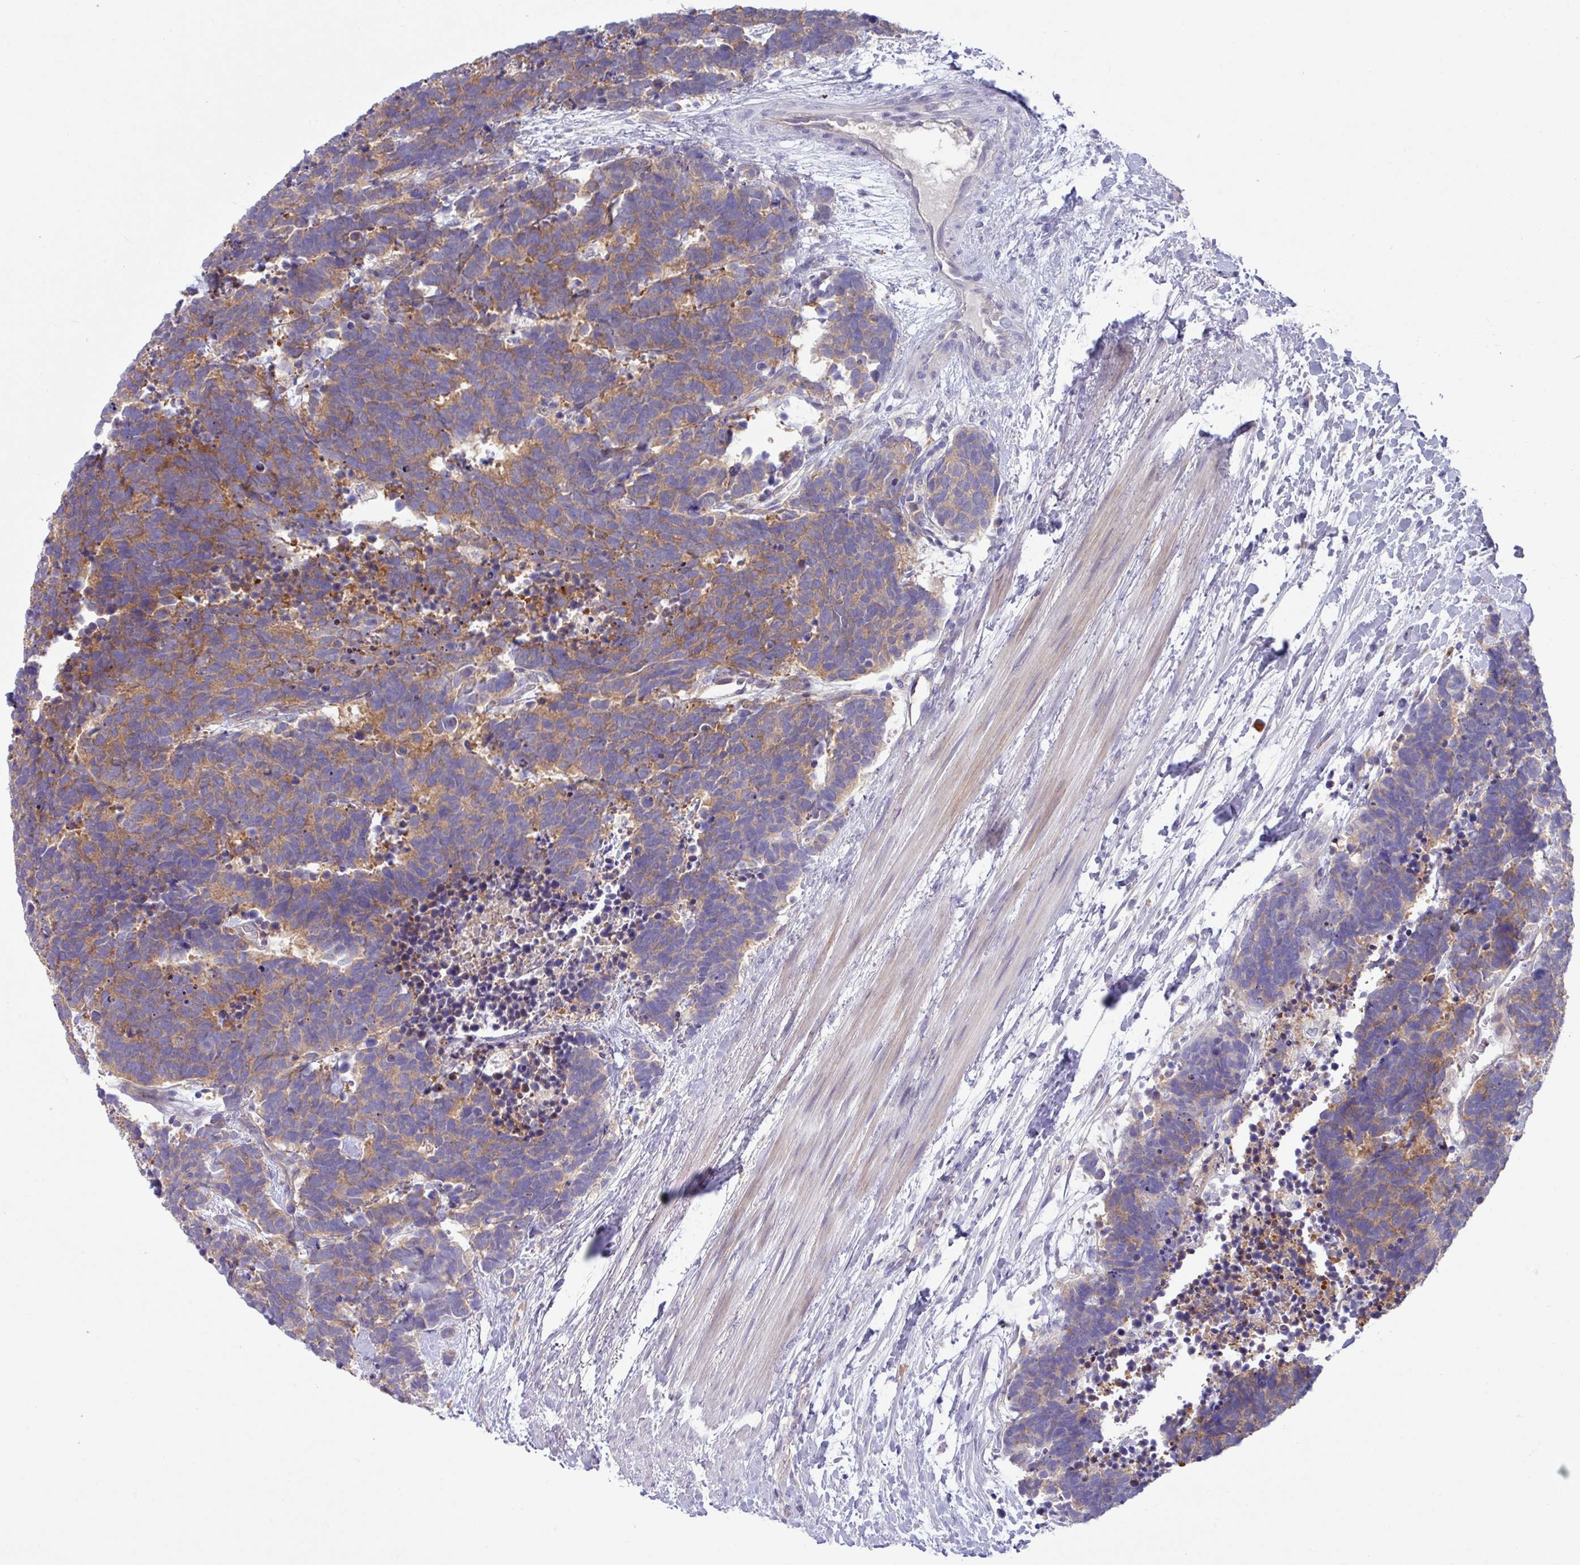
{"staining": {"intensity": "moderate", "quantity": ">75%", "location": "cytoplasmic/membranous"}, "tissue": "carcinoid", "cell_type": "Tumor cells", "image_type": "cancer", "snomed": [{"axis": "morphology", "description": "Carcinoma, NOS"}, {"axis": "morphology", "description": "Carcinoid, malignant, NOS"}, {"axis": "topography", "description": "Prostate"}], "caption": "IHC staining of carcinoid, which exhibits medium levels of moderate cytoplasmic/membranous positivity in about >75% of tumor cells indicating moderate cytoplasmic/membranous protein positivity. The staining was performed using DAB (3,3'-diaminobenzidine) (brown) for protein detection and nuclei were counterstained in hematoxylin (blue).", "gene": "KIRREL3", "patient": {"sex": "male", "age": 57}}